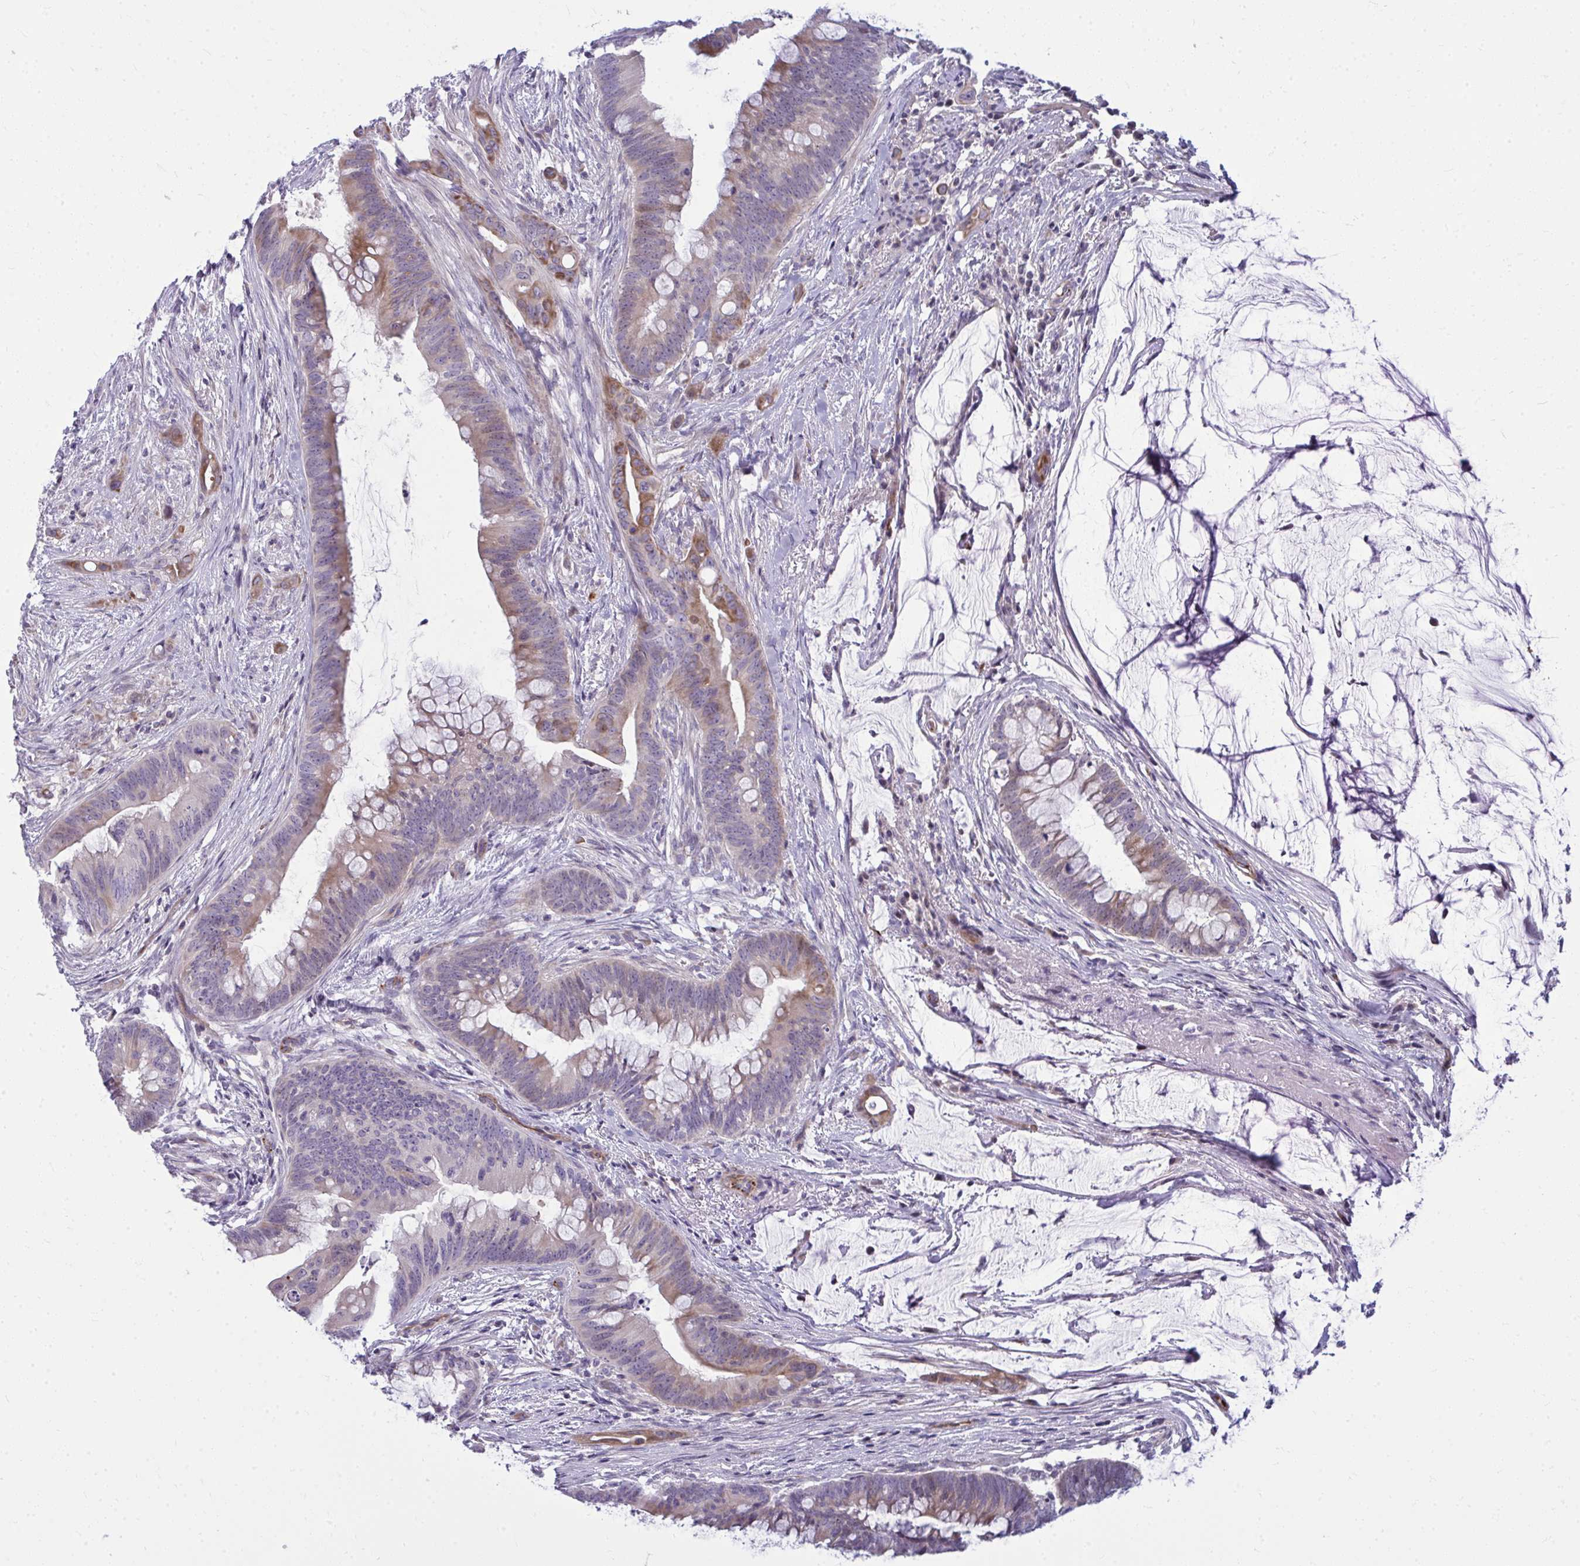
{"staining": {"intensity": "moderate", "quantity": "25%-75%", "location": "cytoplasmic/membranous"}, "tissue": "colorectal cancer", "cell_type": "Tumor cells", "image_type": "cancer", "snomed": [{"axis": "morphology", "description": "Adenocarcinoma, NOS"}, {"axis": "topography", "description": "Colon"}], "caption": "This image shows adenocarcinoma (colorectal) stained with IHC to label a protein in brown. The cytoplasmic/membranous of tumor cells show moderate positivity for the protein. Nuclei are counter-stained blue.", "gene": "SLC14A1", "patient": {"sex": "male", "age": 62}}